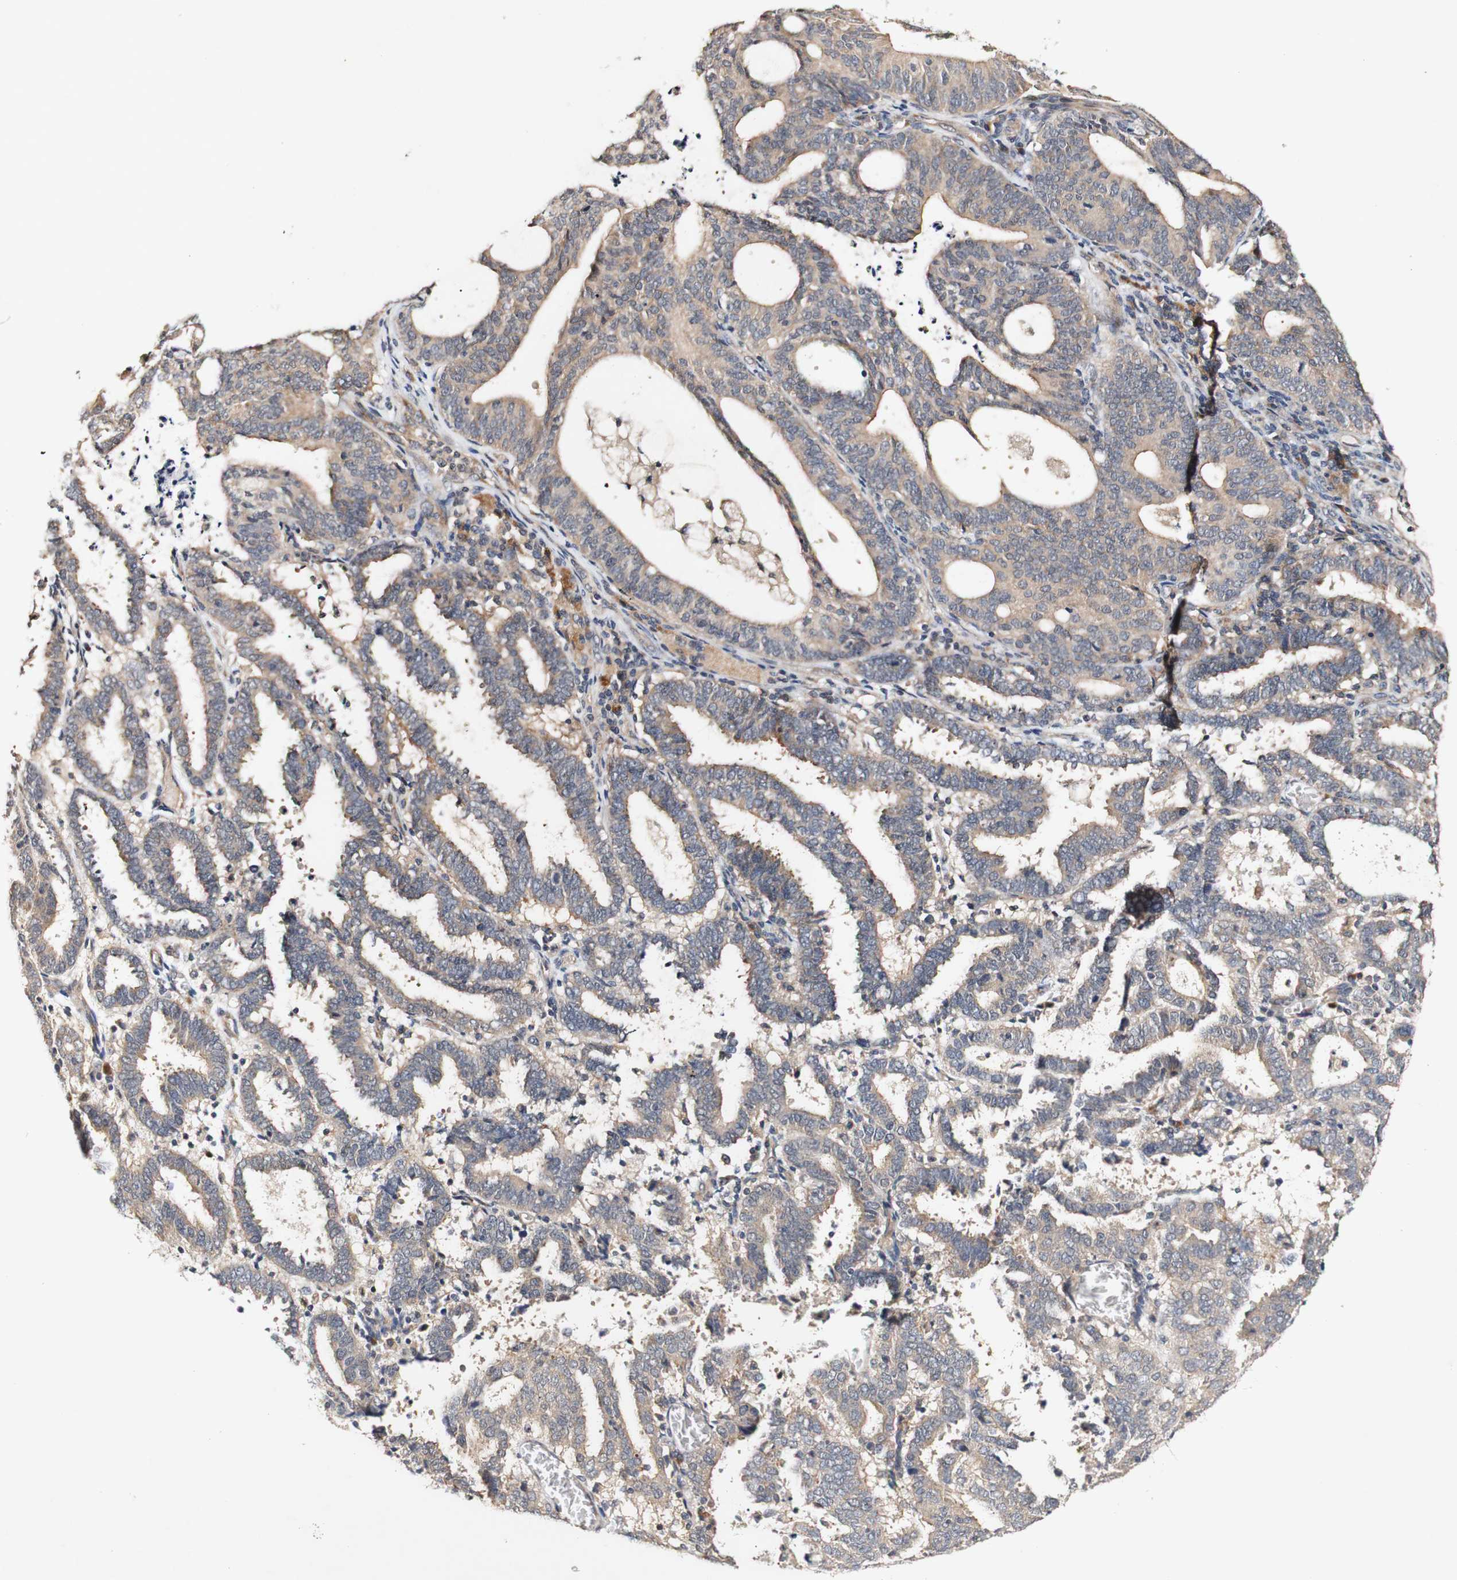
{"staining": {"intensity": "weak", "quantity": ">75%", "location": "cytoplasmic/membranous"}, "tissue": "endometrial cancer", "cell_type": "Tumor cells", "image_type": "cancer", "snomed": [{"axis": "morphology", "description": "Adenocarcinoma, NOS"}, {"axis": "topography", "description": "Uterus"}], "caption": "An image showing weak cytoplasmic/membranous positivity in approximately >75% of tumor cells in endometrial cancer, as visualized by brown immunohistochemical staining.", "gene": "PIN1", "patient": {"sex": "female", "age": 83}}